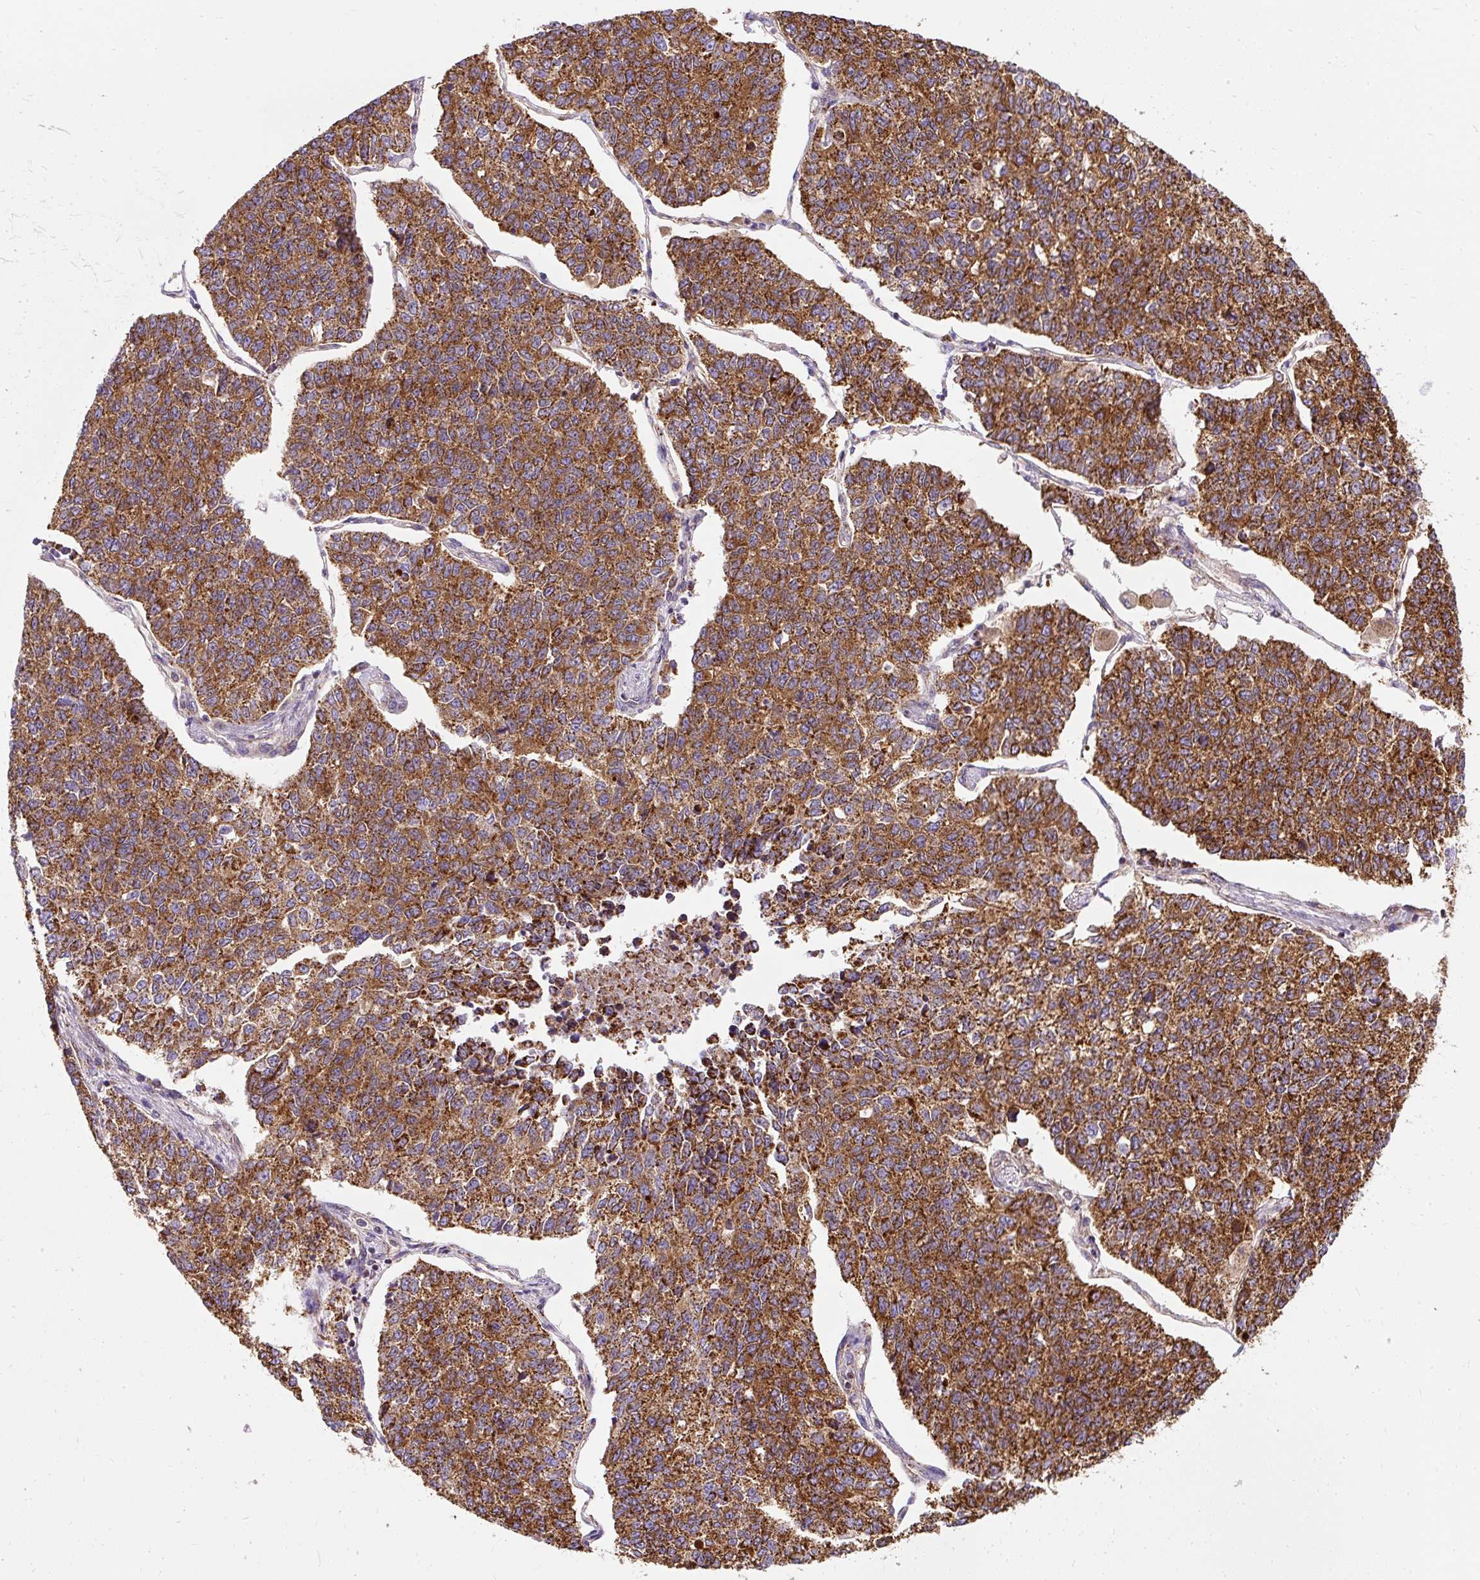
{"staining": {"intensity": "strong", "quantity": ">75%", "location": "cytoplasmic/membranous"}, "tissue": "lung cancer", "cell_type": "Tumor cells", "image_type": "cancer", "snomed": [{"axis": "morphology", "description": "Adenocarcinoma, NOS"}, {"axis": "topography", "description": "Lung"}], "caption": "Lung cancer (adenocarcinoma) stained with a brown dye shows strong cytoplasmic/membranous positive expression in about >75% of tumor cells.", "gene": "CEP290", "patient": {"sex": "male", "age": 49}}